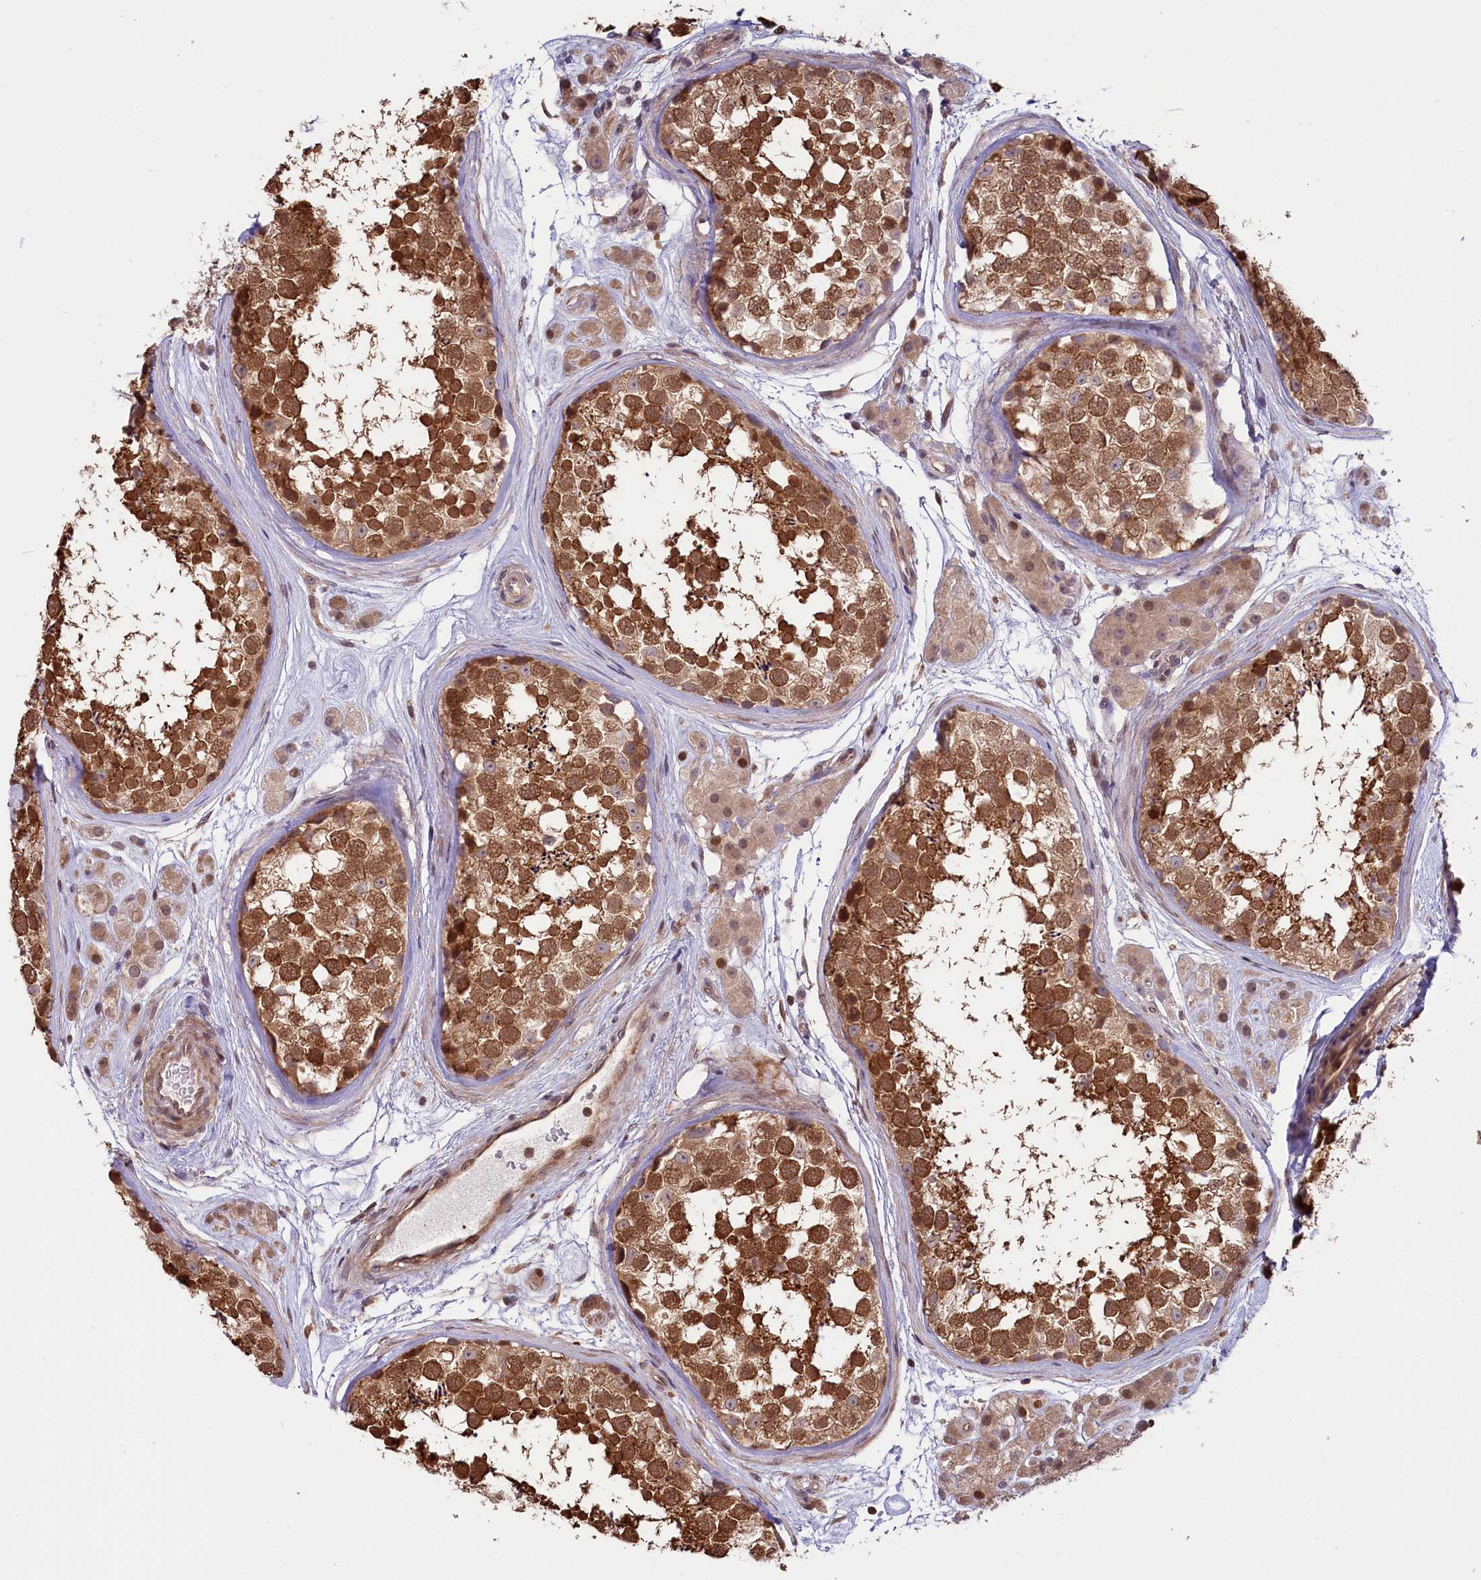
{"staining": {"intensity": "strong", "quantity": ">75%", "location": "cytoplasmic/membranous,nuclear"}, "tissue": "testis", "cell_type": "Cells in seminiferous ducts", "image_type": "normal", "snomed": [{"axis": "morphology", "description": "Normal tissue, NOS"}, {"axis": "topography", "description": "Testis"}], "caption": "A brown stain labels strong cytoplasmic/membranous,nuclear expression of a protein in cells in seminiferous ducts of unremarkable human testis. Immunohistochemistry stains the protein of interest in brown and the nuclei are stained blue.", "gene": "RIC8A", "patient": {"sex": "male", "age": 56}}